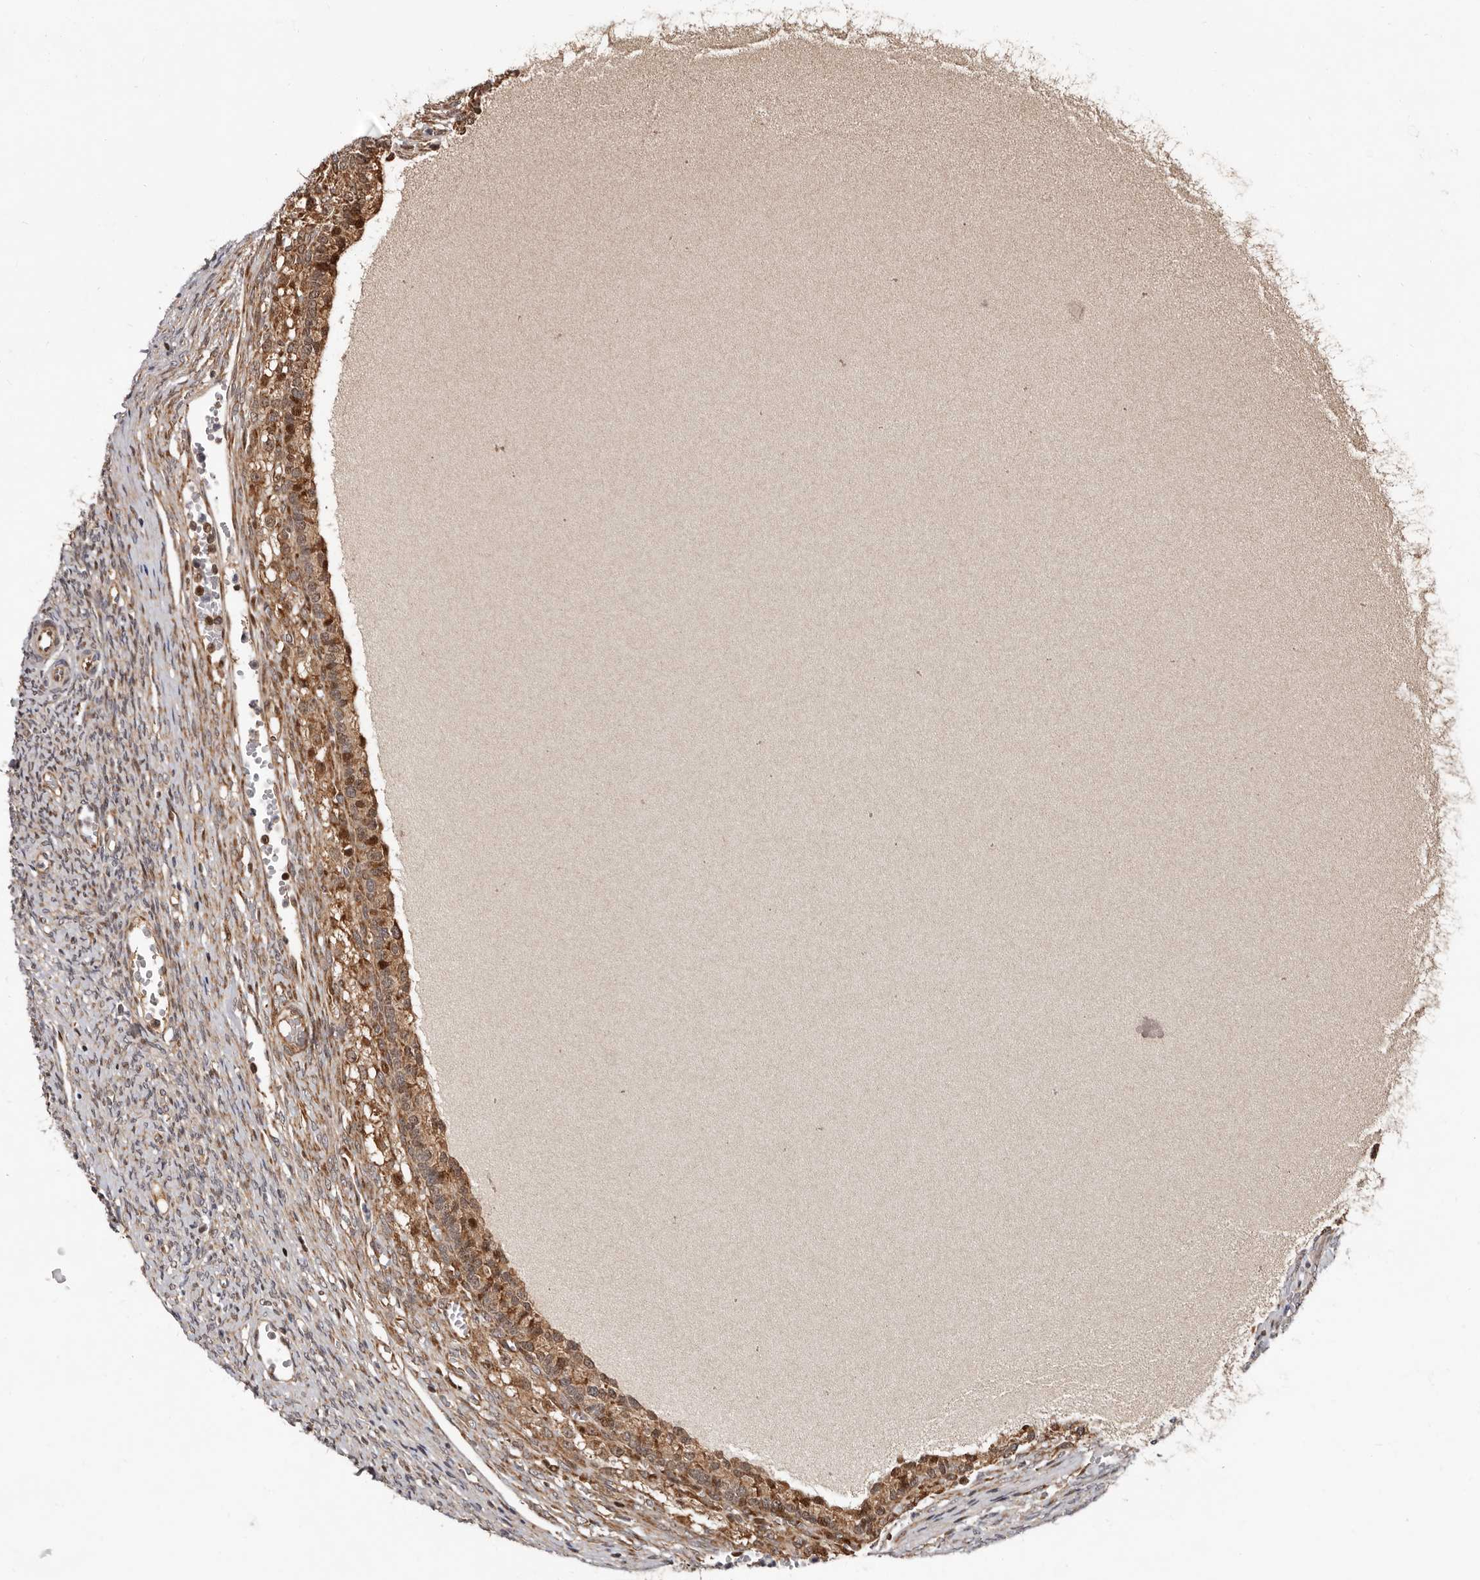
{"staining": {"intensity": "moderate", "quantity": "<25%", "location": "cytoplasmic/membranous,nuclear"}, "tissue": "ovary", "cell_type": "Ovarian stroma cells", "image_type": "normal", "snomed": [{"axis": "morphology", "description": "Normal tissue, NOS"}, {"axis": "topography", "description": "Ovary"}], "caption": "The image exhibits a brown stain indicating the presence of a protein in the cytoplasmic/membranous,nuclear of ovarian stroma cells in ovary.", "gene": "WEE2", "patient": {"sex": "female", "age": 41}}